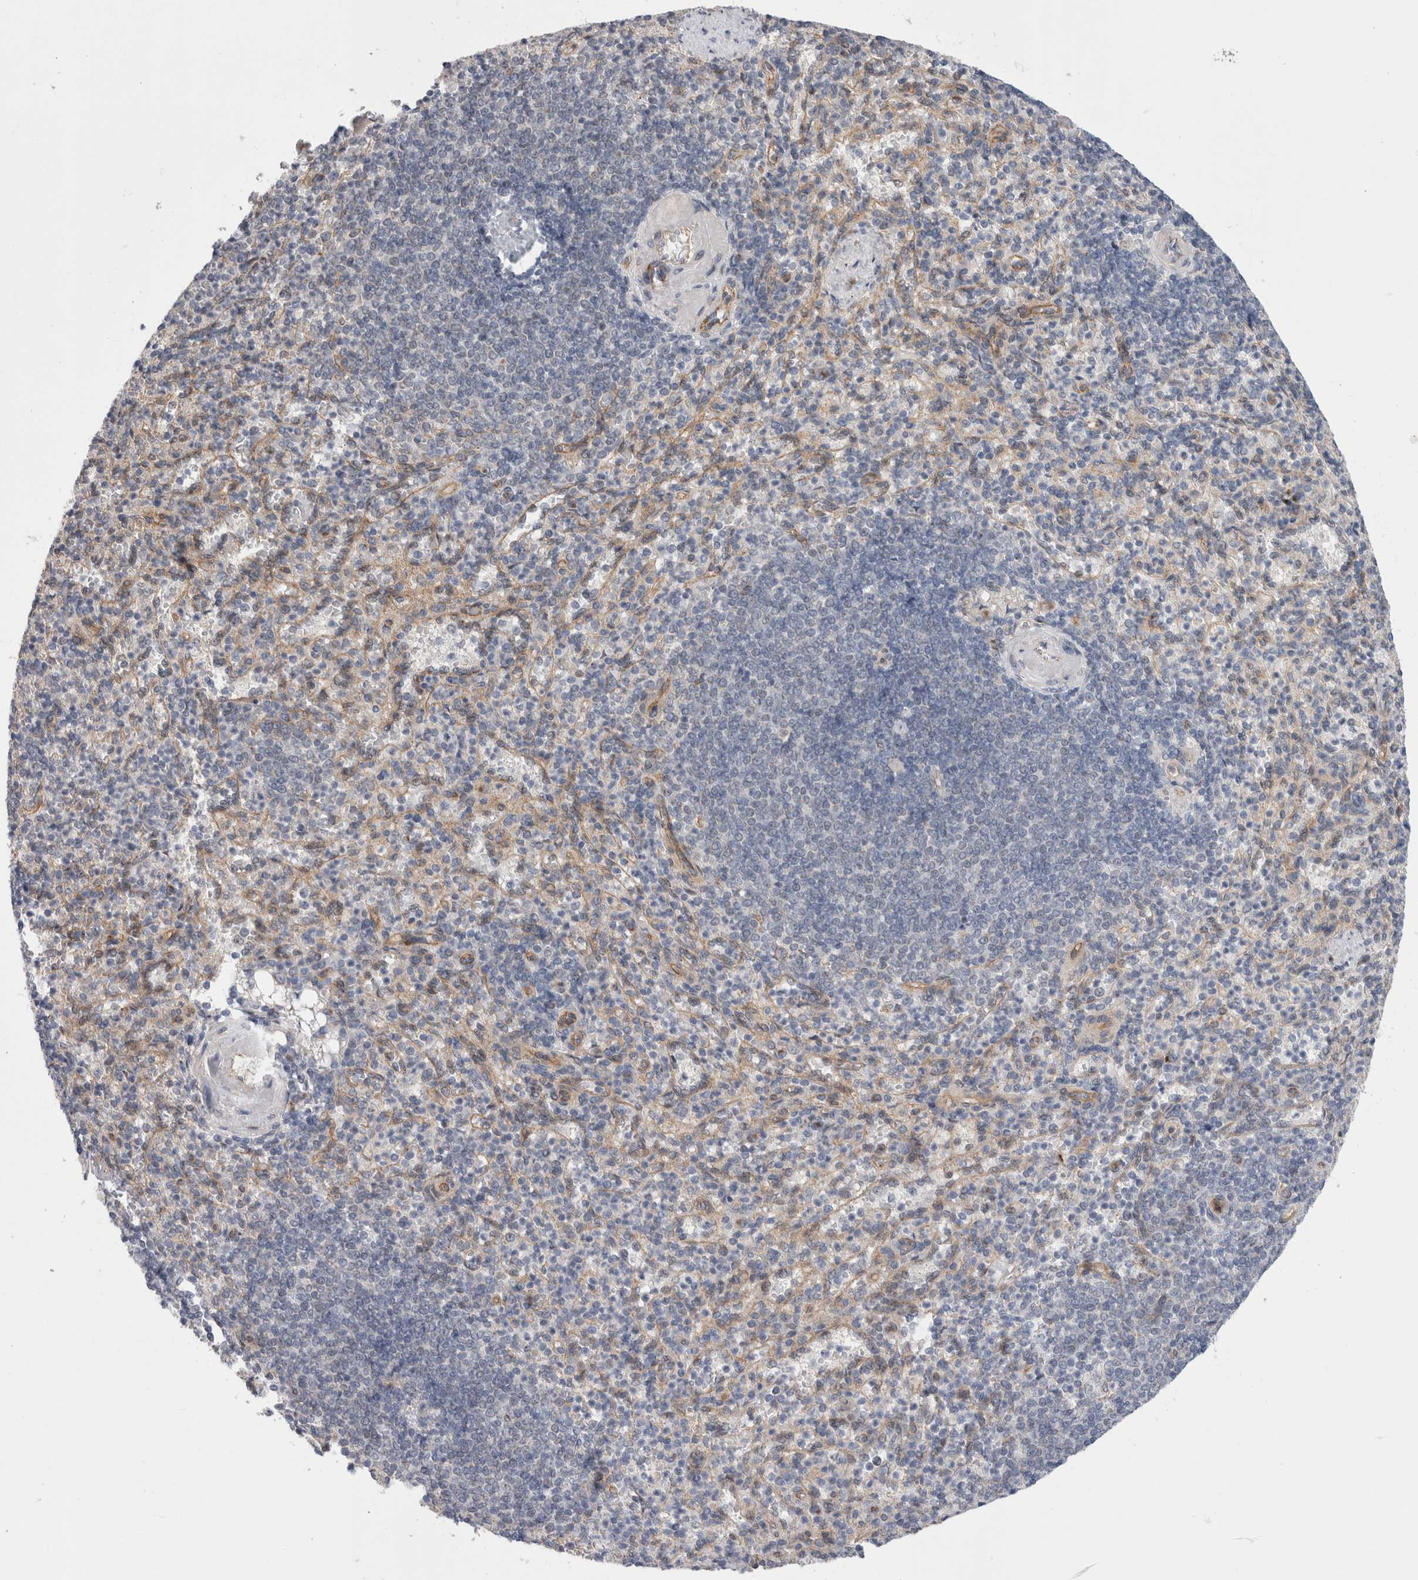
{"staining": {"intensity": "negative", "quantity": "none", "location": "none"}, "tissue": "spleen", "cell_type": "Cells in red pulp", "image_type": "normal", "snomed": [{"axis": "morphology", "description": "Normal tissue, NOS"}, {"axis": "topography", "description": "Spleen"}], "caption": "A photomicrograph of spleen stained for a protein shows no brown staining in cells in red pulp.", "gene": "TAFA5", "patient": {"sex": "female", "age": 74}}